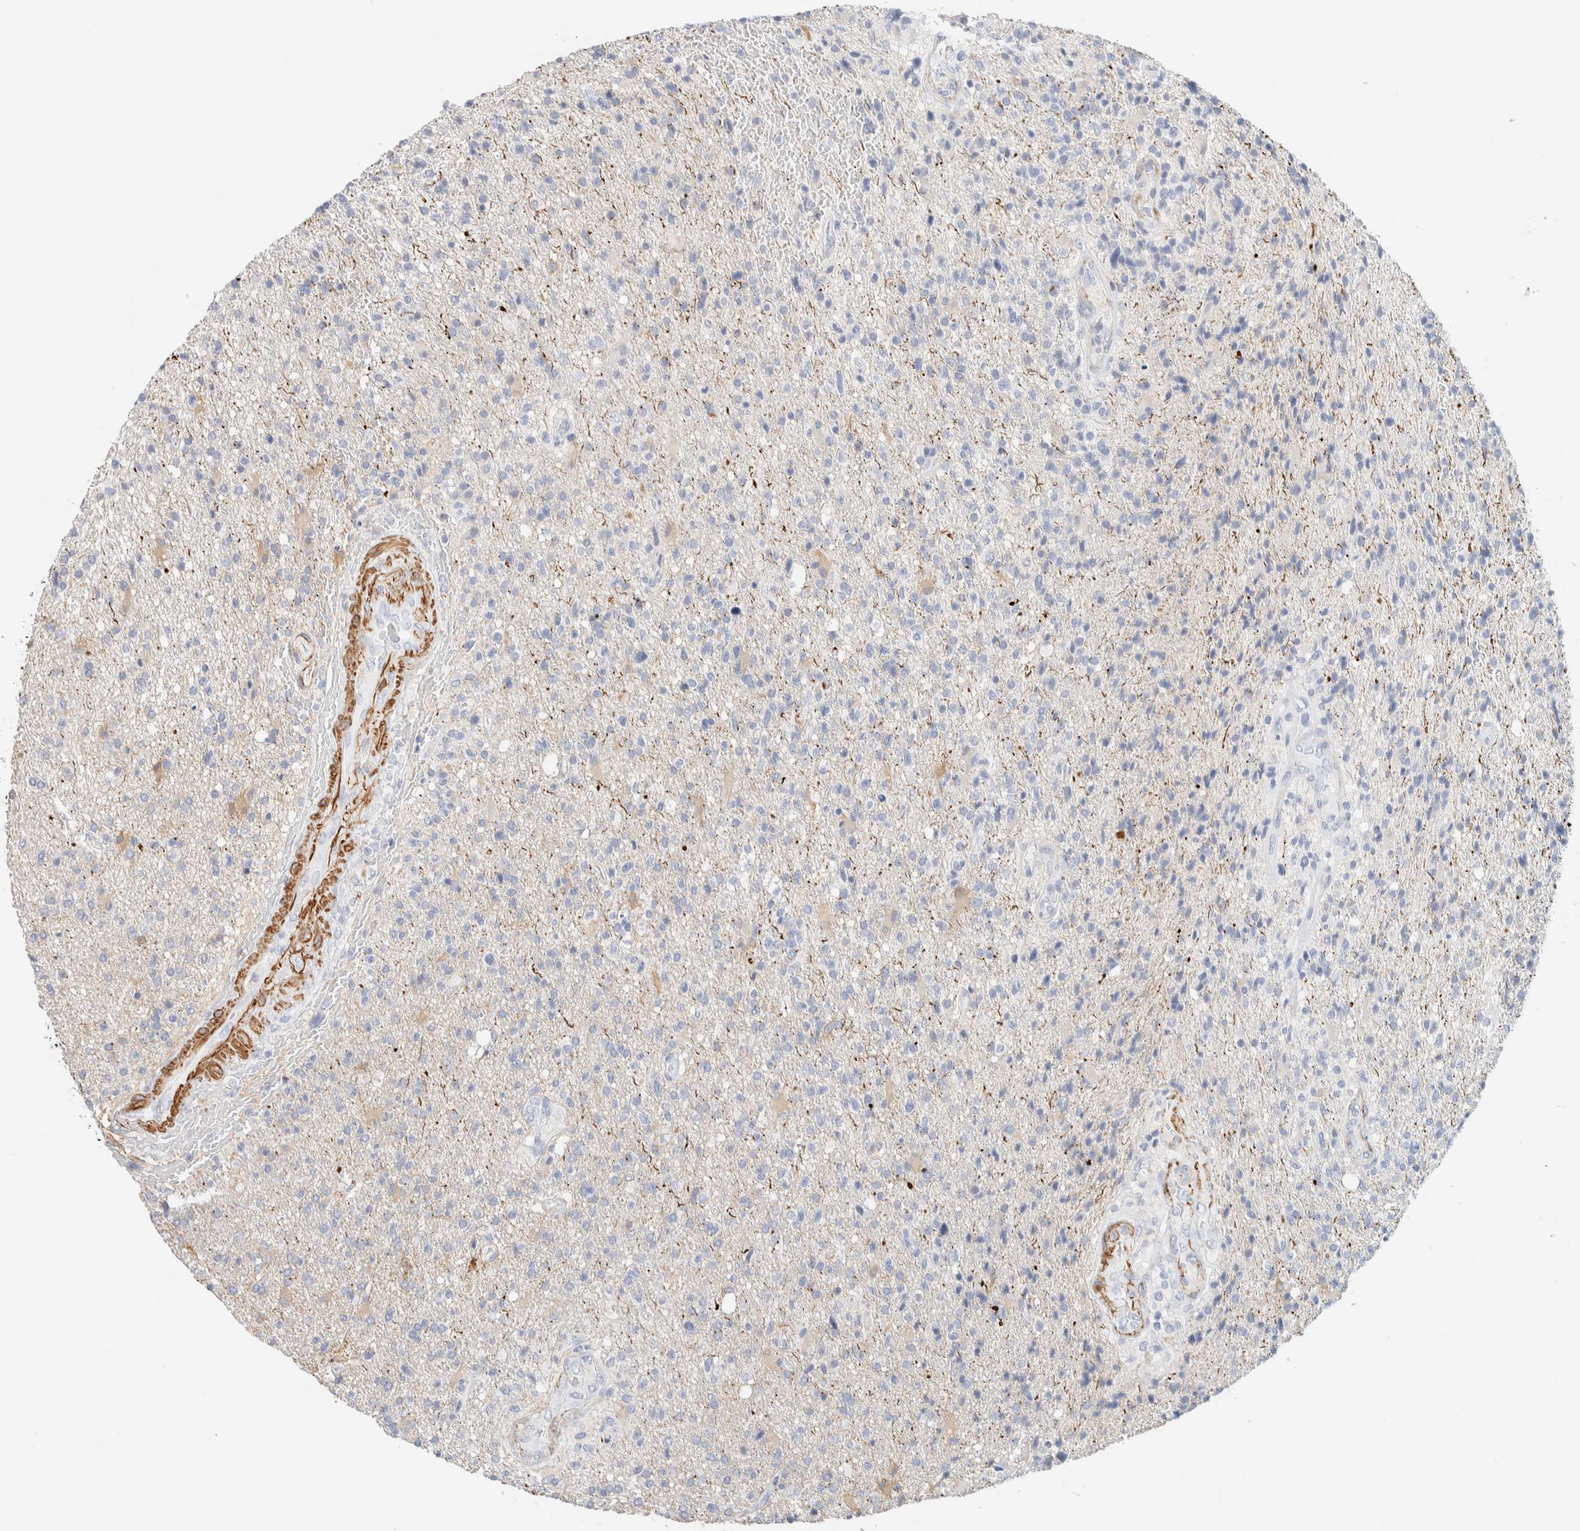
{"staining": {"intensity": "negative", "quantity": "none", "location": "none"}, "tissue": "glioma", "cell_type": "Tumor cells", "image_type": "cancer", "snomed": [{"axis": "morphology", "description": "Glioma, malignant, High grade"}, {"axis": "topography", "description": "Brain"}], "caption": "Immunohistochemistry photomicrograph of neoplastic tissue: human glioma stained with DAB shows no significant protein positivity in tumor cells.", "gene": "AFMID", "patient": {"sex": "male", "age": 72}}